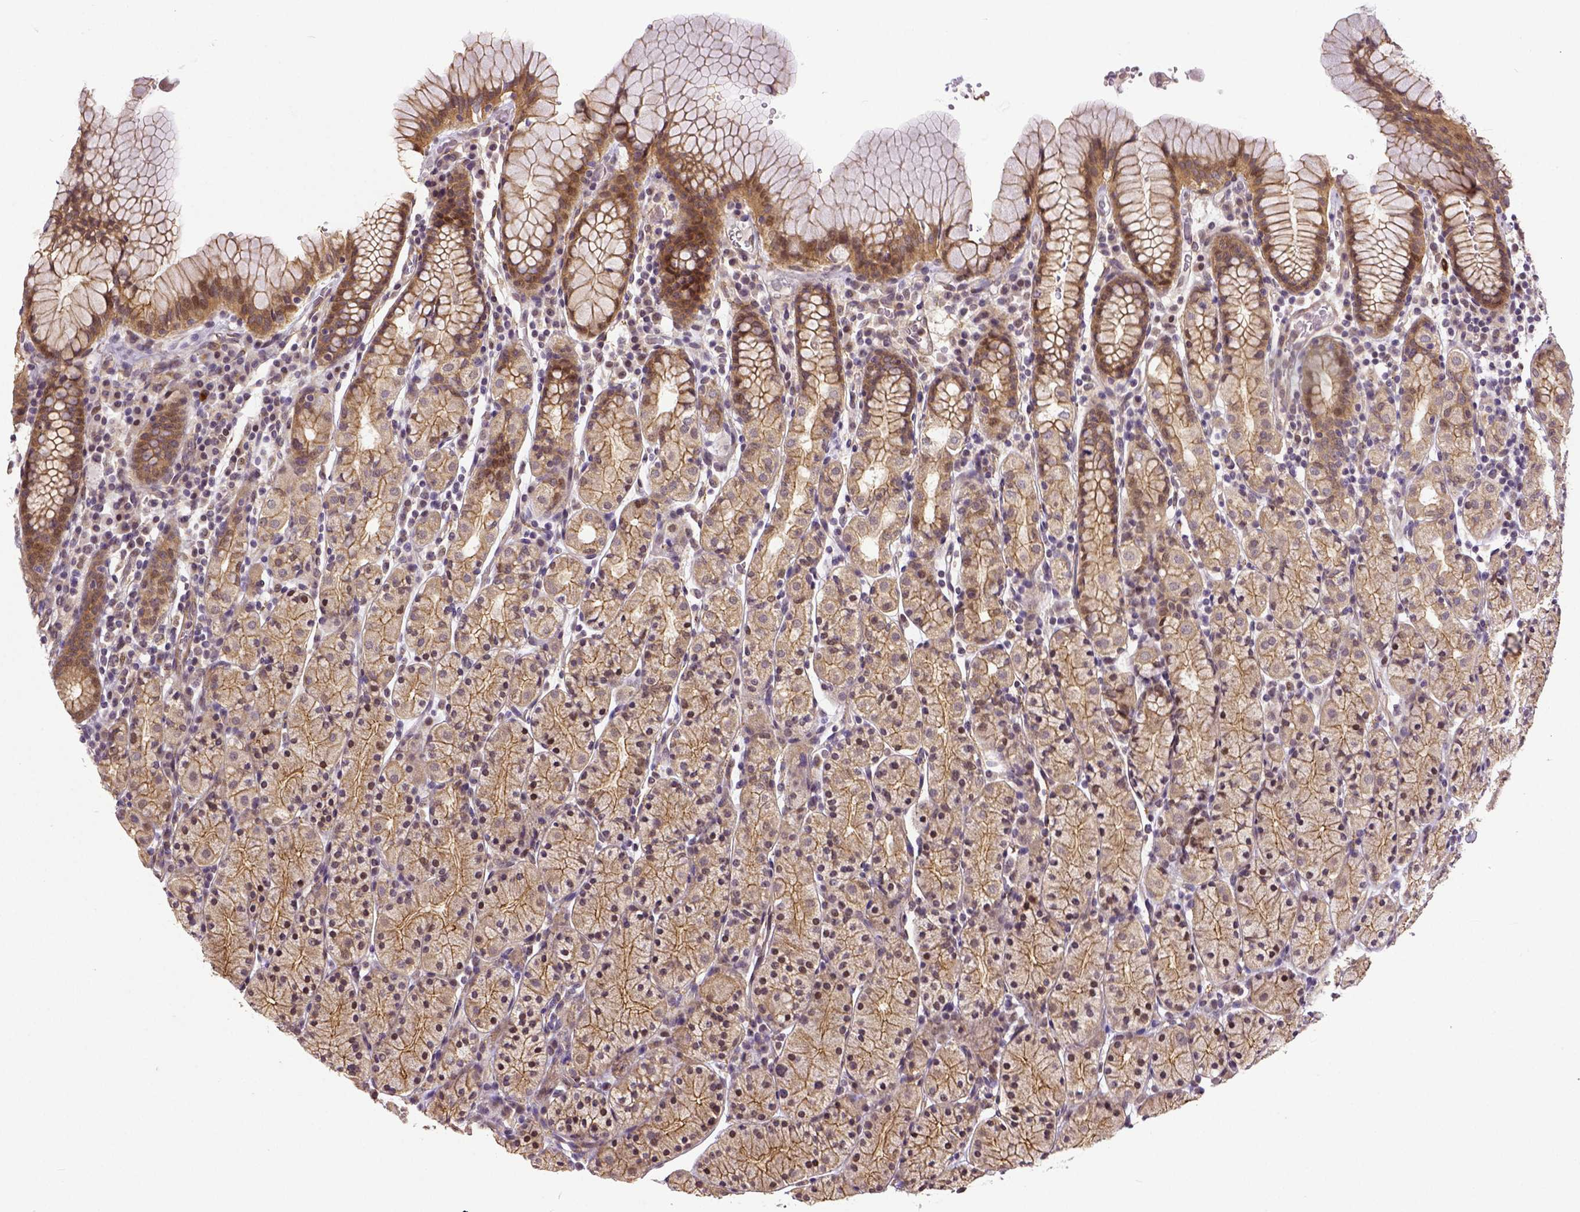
{"staining": {"intensity": "weak", "quantity": ">75%", "location": "cytoplasmic/membranous"}, "tissue": "stomach", "cell_type": "Glandular cells", "image_type": "normal", "snomed": [{"axis": "morphology", "description": "Normal tissue, NOS"}, {"axis": "topography", "description": "Stomach, upper"}, {"axis": "topography", "description": "Stomach"}], "caption": "Protein analysis of normal stomach shows weak cytoplasmic/membranous expression in approximately >75% of glandular cells. The staining is performed using DAB (3,3'-diaminobenzidine) brown chromogen to label protein expression. The nuclei are counter-stained blue using hematoxylin.", "gene": "DICER1", "patient": {"sex": "male", "age": 62}}